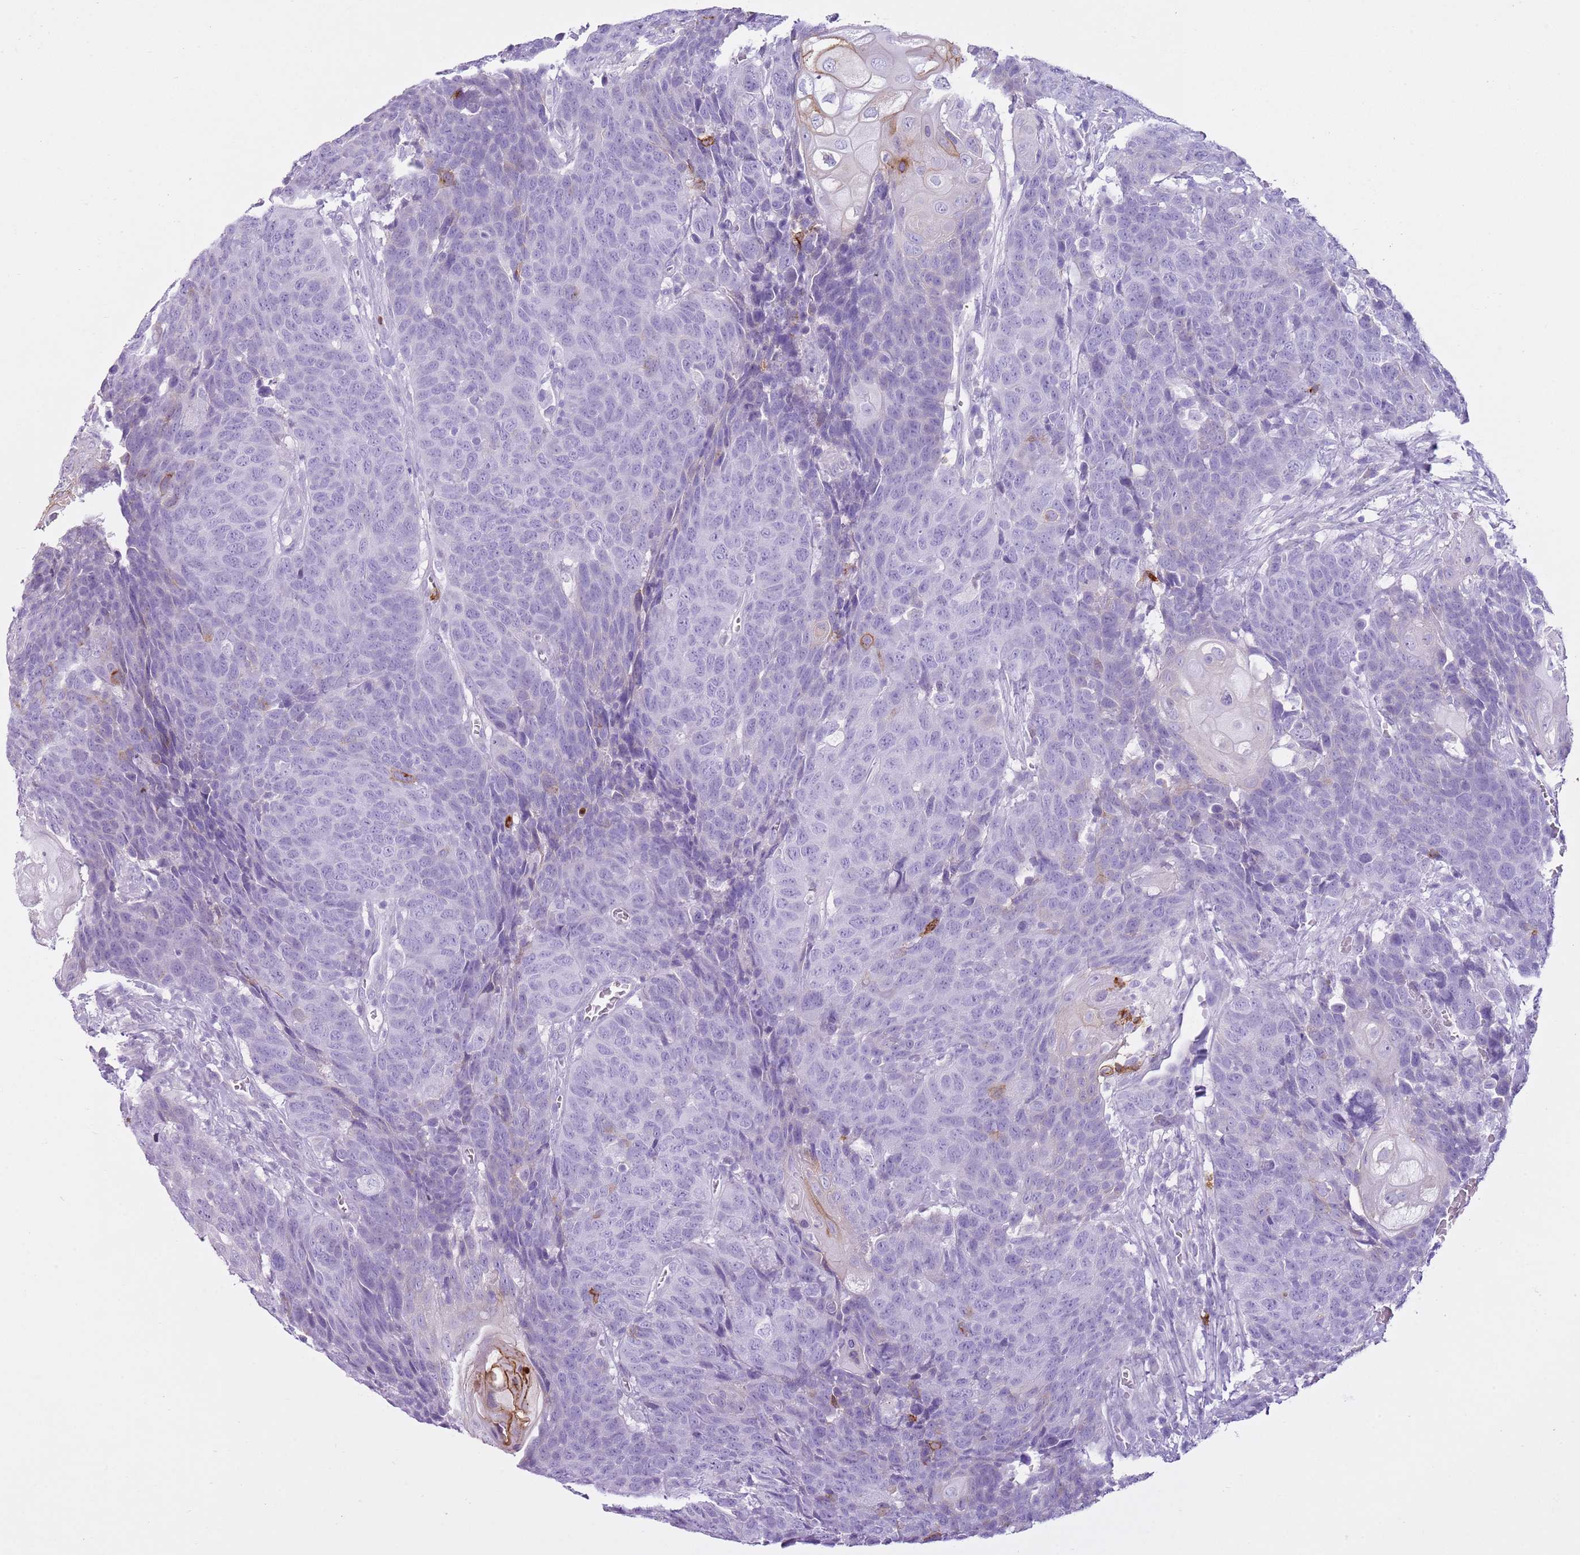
{"staining": {"intensity": "negative", "quantity": "none", "location": "none"}, "tissue": "head and neck cancer", "cell_type": "Tumor cells", "image_type": "cancer", "snomed": [{"axis": "morphology", "description": "Squamous cell carcinoma, NOS"}, {"axis": "topography", "description": "Head-Neck"}], "caption": "Protein analysis of squamous cell carcinoma (head and neck) exhibits no significant expression in tumor cells.", "gene": "CD177", "patient": {"sex": "male", "age": 66}}